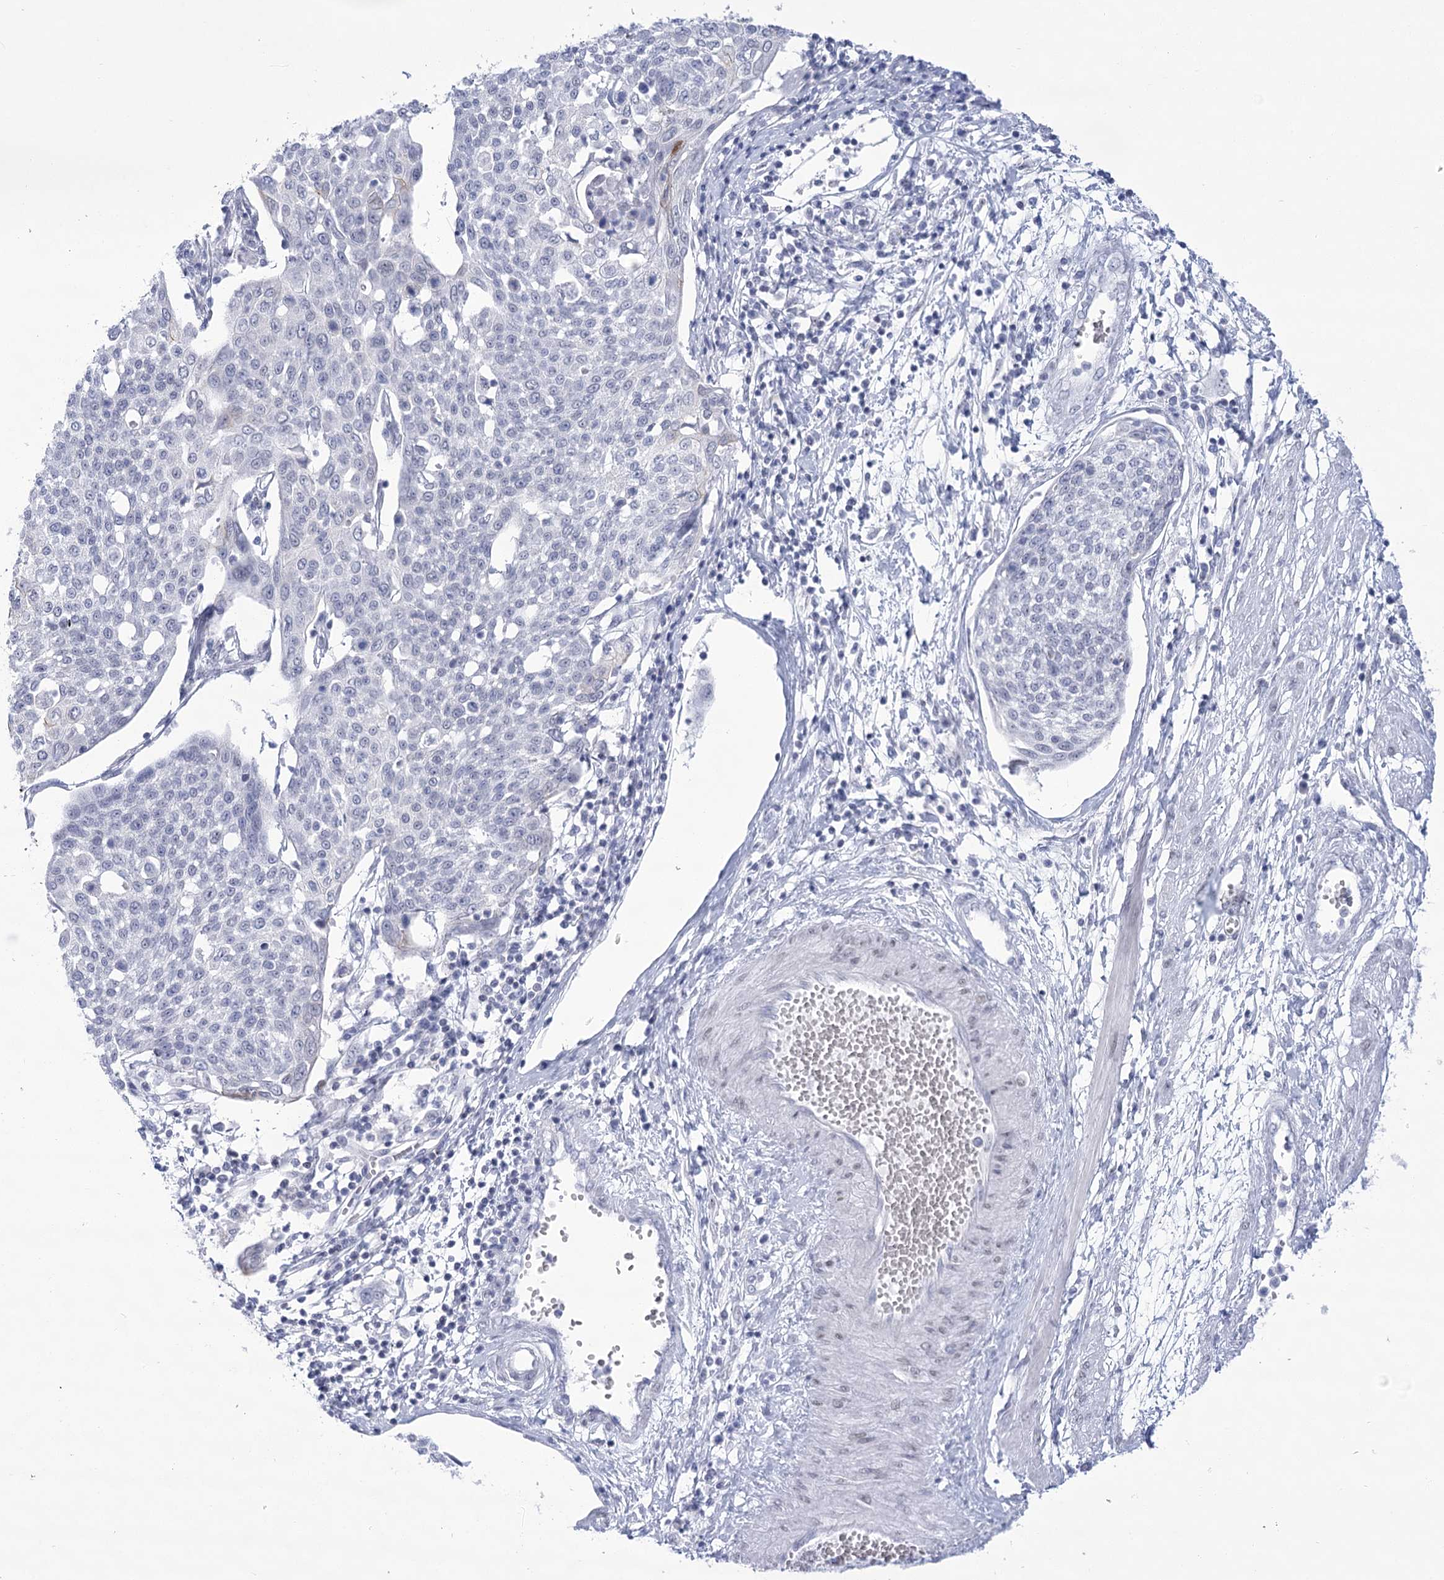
{"staining": {"intensity": "negative", "quantity": "none", "location": "none"}, "tissue": "cervical cancer", "cell_type": "Tumor cells", "image_type": "cancer", "snomed": [{"axis": "morphology", "description": "Squamous cell carcinoma, NOS"}, {"axis": "topography", "description": "Cervix"}], "caption": "High power microscopy micrograph of an IHC image of squamous cell carcinoma (cervical), revealing no significant expression in tumor cells. (Immunohistochemistry (ihc), brightfield microscopy, high magnification).", "gene": "HORMAD1", "patient": {"sex": "female", "age": 34}}